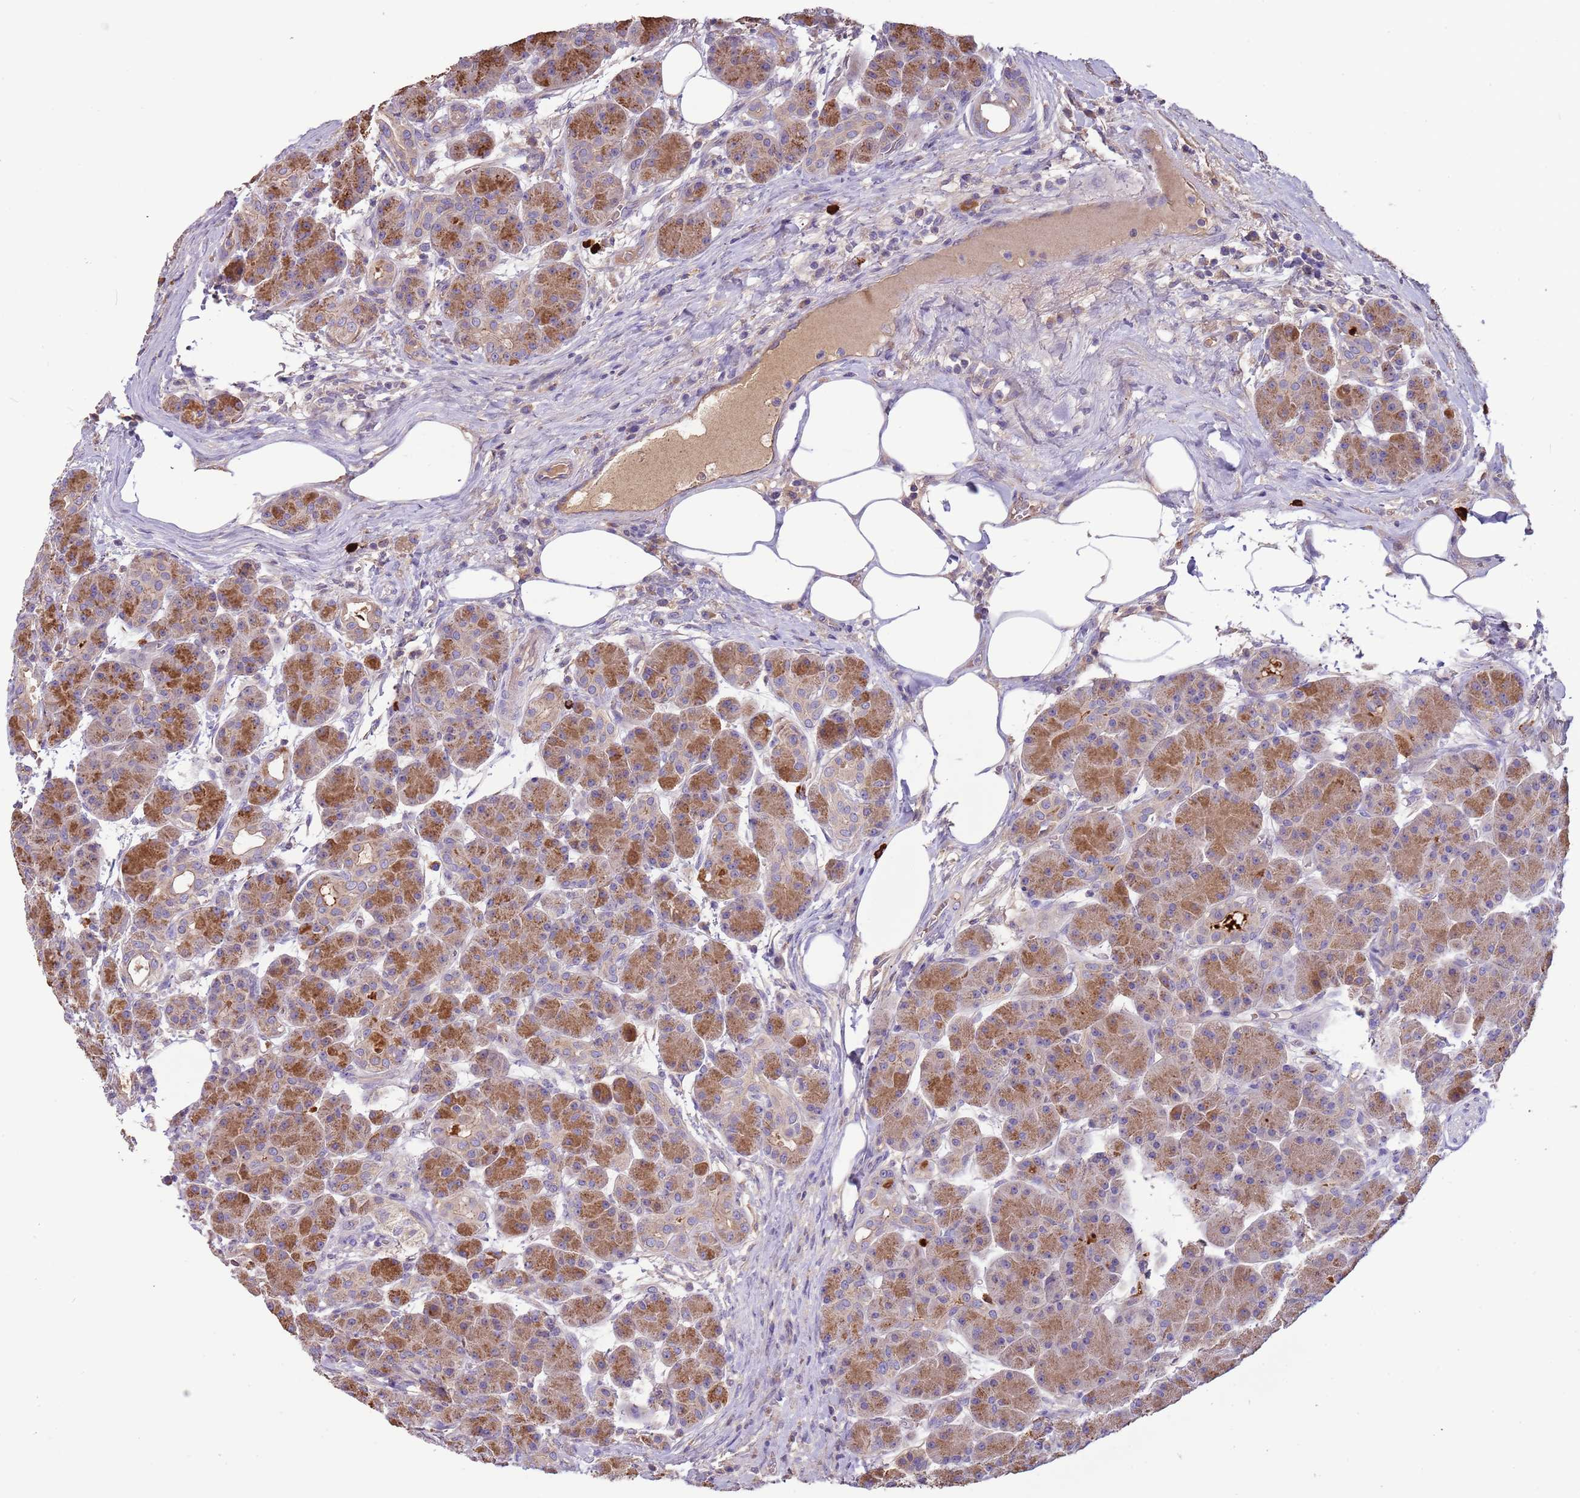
{"staining": {"intensity": "strong", "quantity": "25%-75%", "location": "cytoplasmic/membranous"}, "tissue": "pancreas", "cell_type": "Exocrine glandular cells", "image_type": "normal", "snomed": [{"axis": "morphology", "description": "Normal tissue, NOS"}, {"axis": "topography", "description": "Pancreas"}], "caption": "High-magnification brightfield microscopy of normal pancreas stained with DAB (3,3'-diaminobenzidine) (brown) and counterstained with hematoxylin (blue). exocrine glandular cells exhibit strong cytoplasmic/membranous expression is present in about25%-75% of cells.", "gene": "TRMO", "patient": {"sex": "male", "age": 63}}